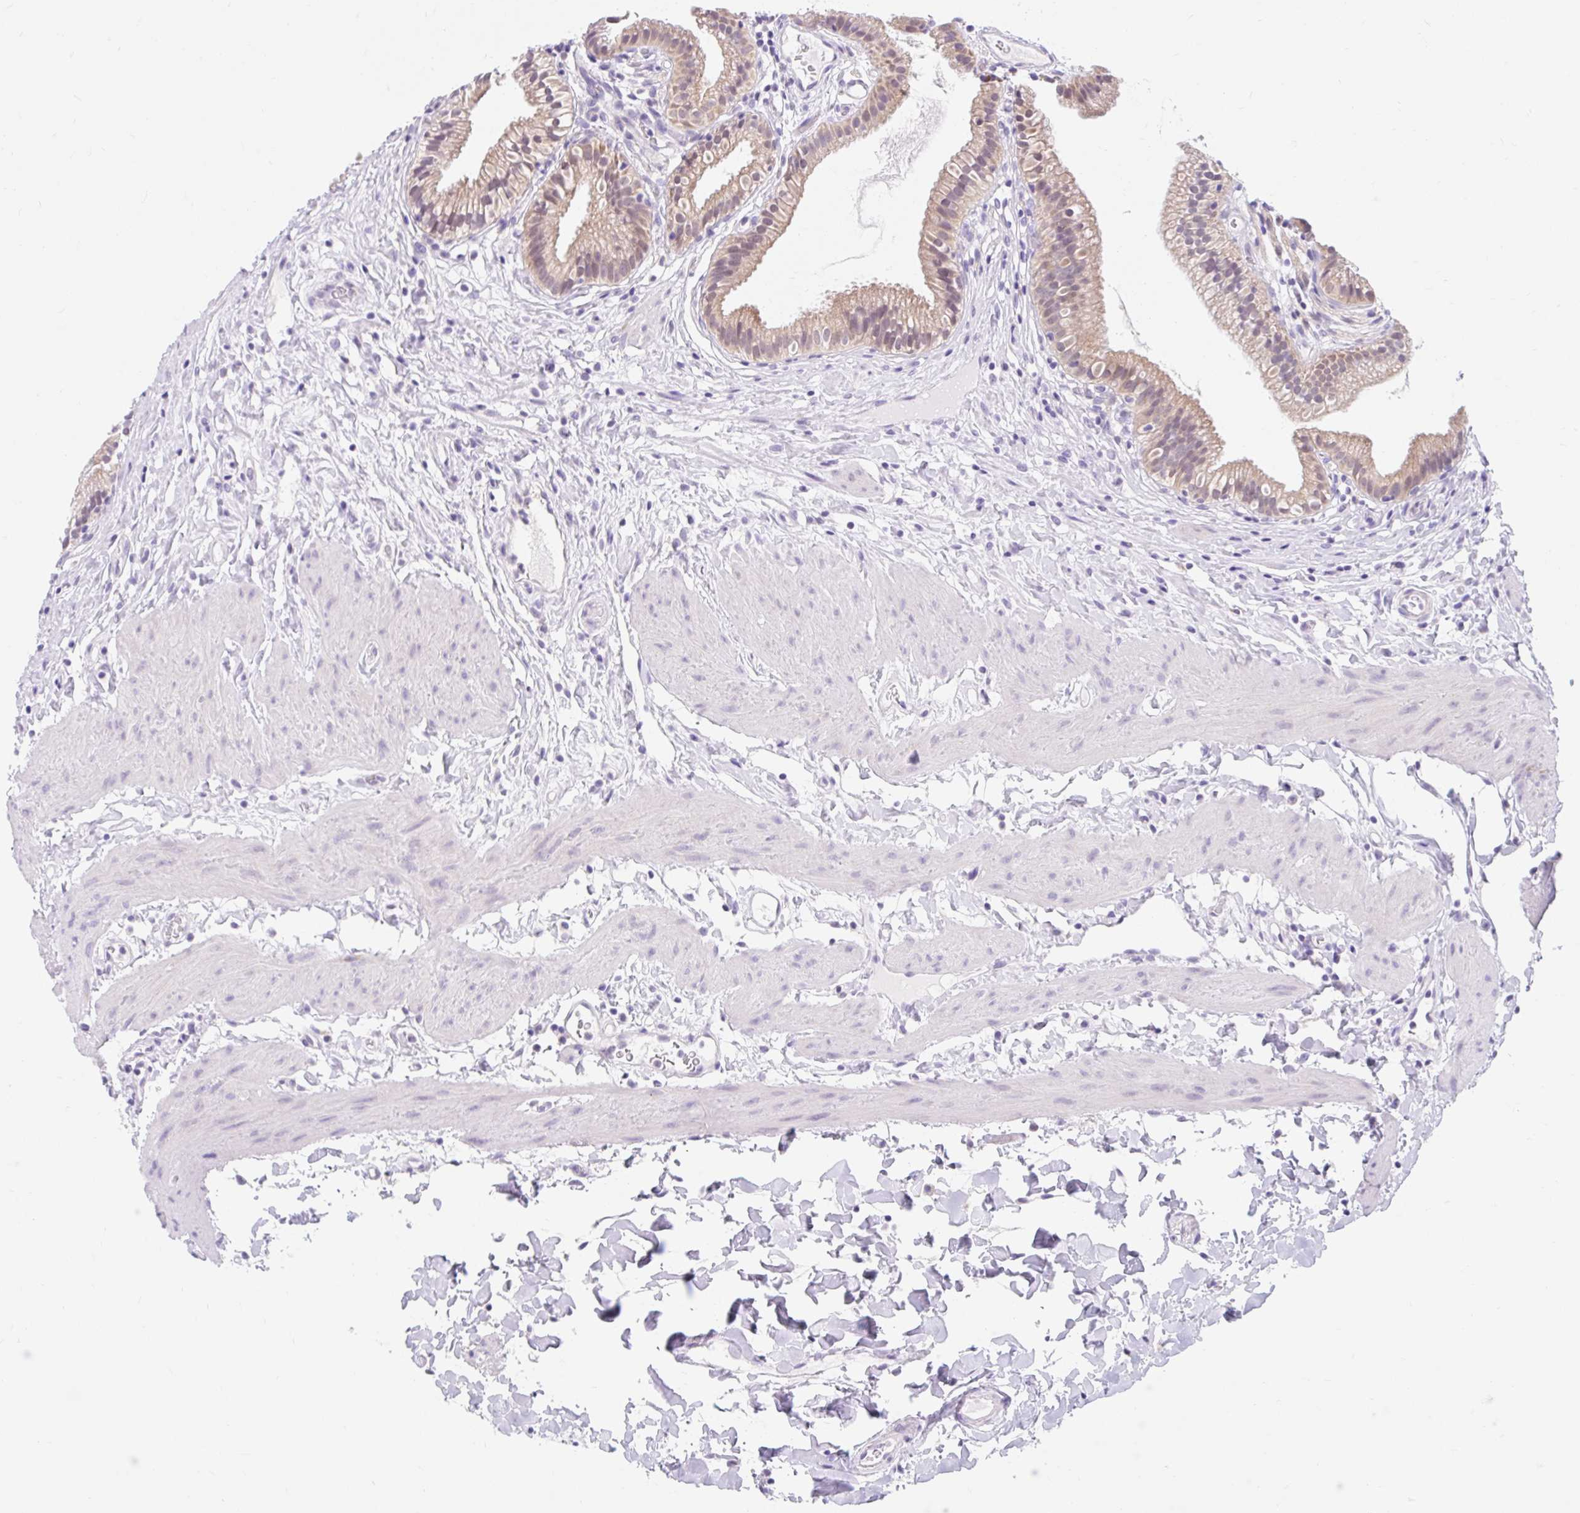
{"staining": {"intensity": "moderate", "quantity": ">75%", "location": "cytoplasmic/membranous"}, "tissue": "gallbladder", "cell_type": "Glandular cells", "image_type": "normal", "snomed": [{"axis": "morphology", "description": "Normal tissue, NOS"}, {"axis": "topography", "description": "Gallbladder"}], "caption": "Immunohistochemistry (DAB) staining of unremarkable gallbladder displays moderate cytoplasmic/membranous protein staining in about >75% of glandular cells. (DAB IHC with brightfield microscopy, high magnification).", "gene": "ITPK1", "patient": {"sex": "female", "age": 46}}